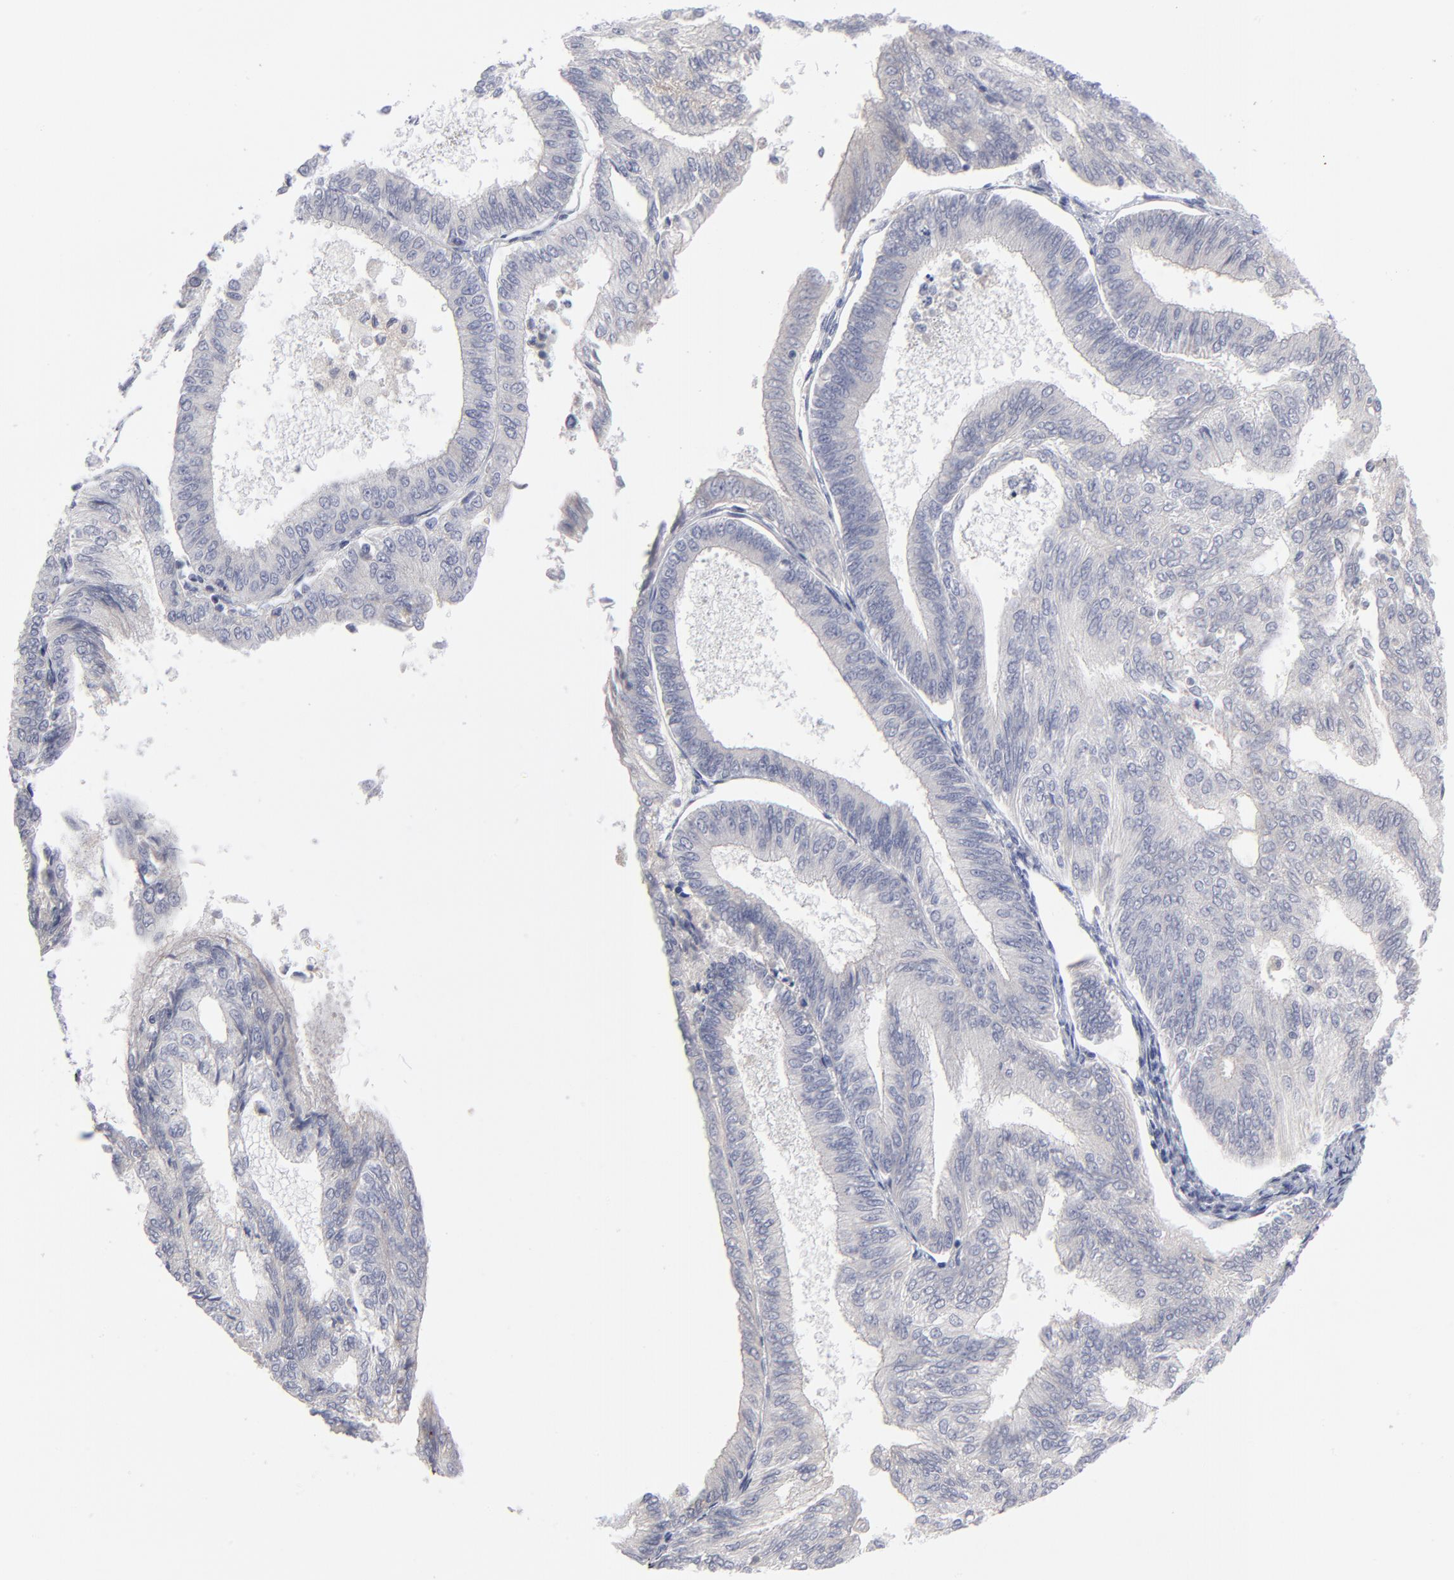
{"staining": {"intensity": "negative", "quantity": "none", "location": "none"}, "tissue": "endometrial cancer", "cell_type": "Tumor cells", "image_type": "cancer", "snomed": [{"axis": "morphology", "description": "Adenocarcinoma, NOS"}, {"axis": "topography", "description": "Endometrium"}], "caption": "The histopathology image reveals no significant positivity in tumor cells of endometrial cancer.", "gene": "CCR3", "patient": {"sex": "female", "age": 55}}